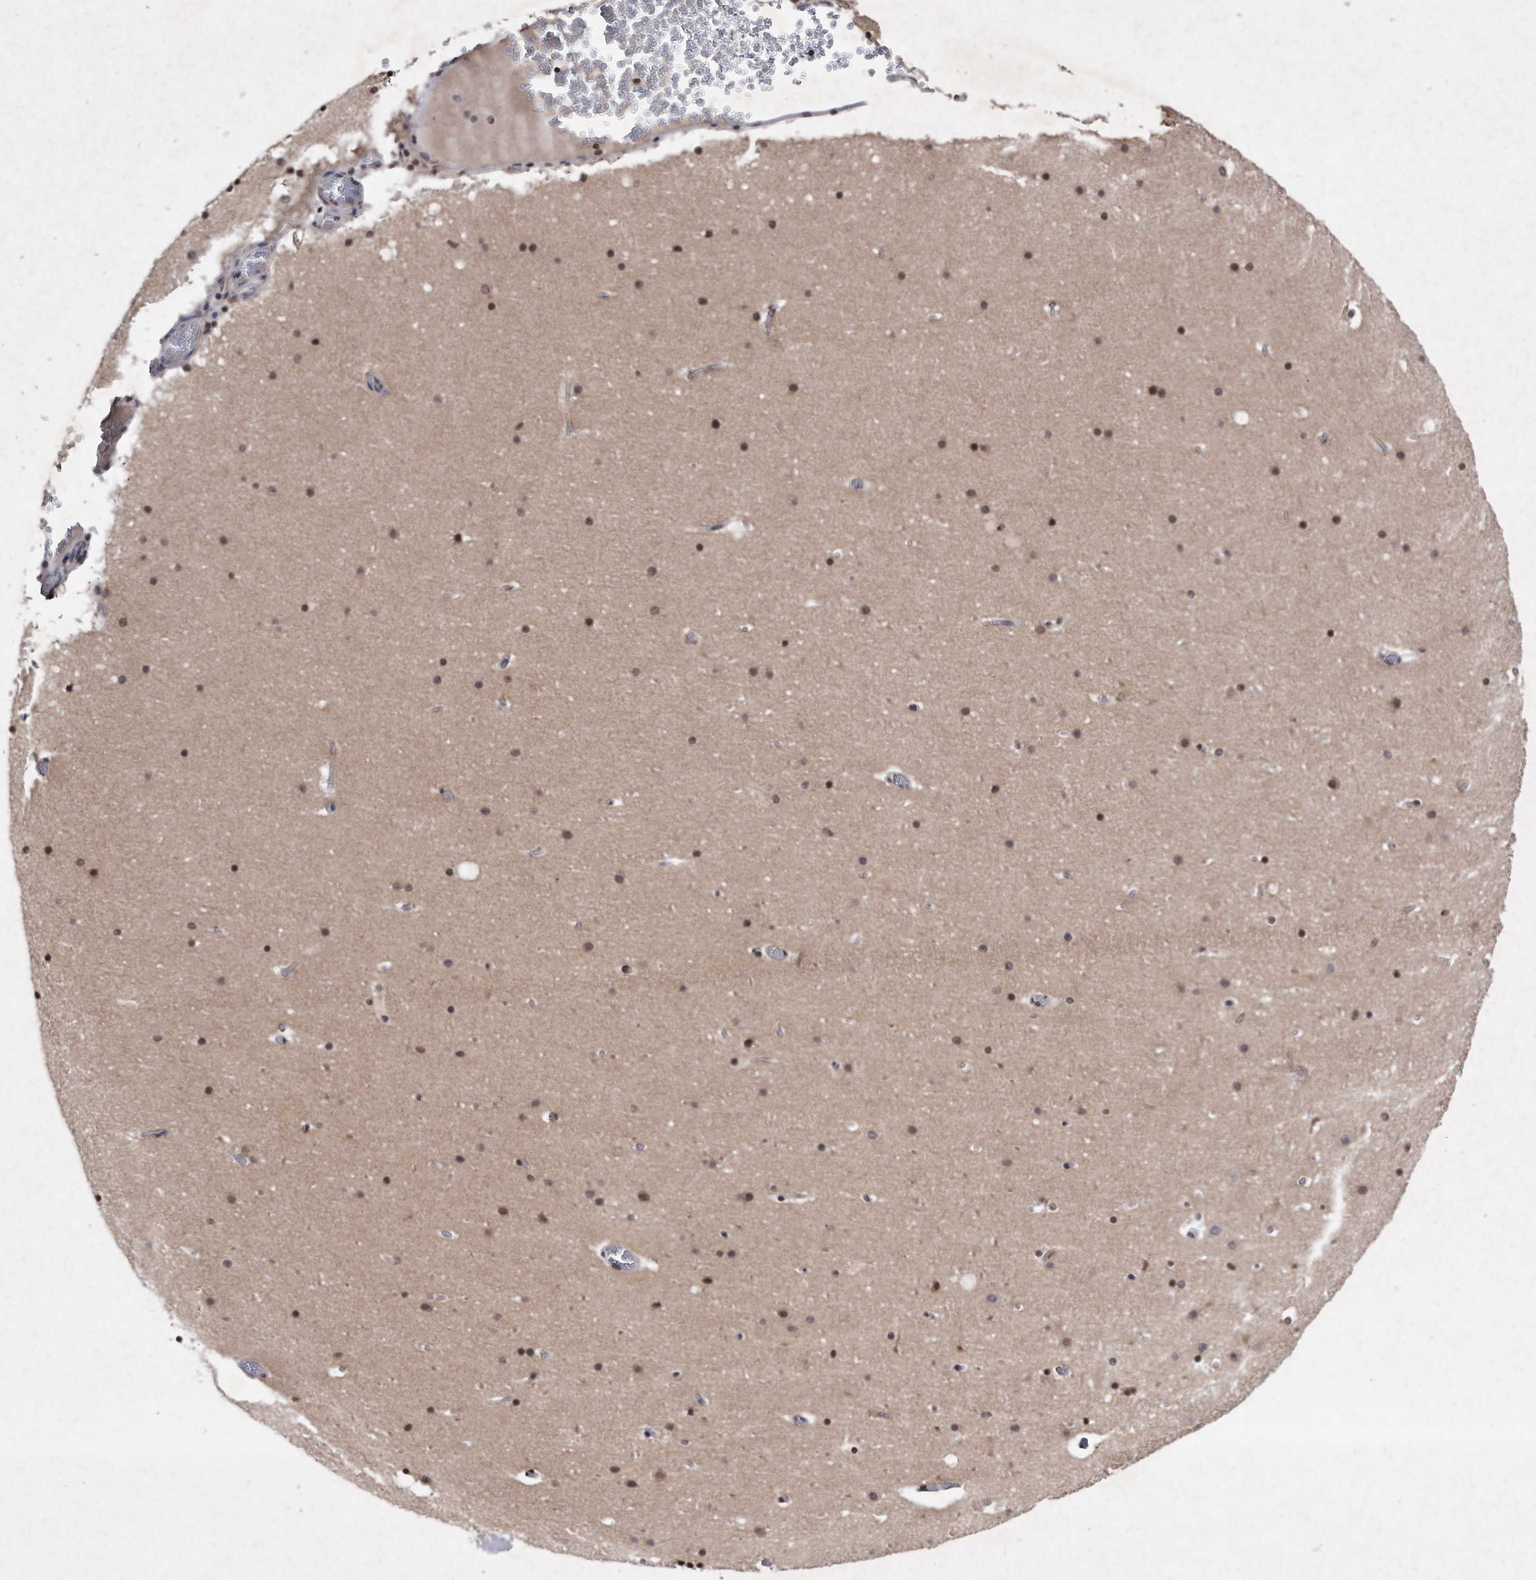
{"staining": {"intensity": "weak", "quantity": "25%-75%", "location": "cytoplasmic/membranous"}, "tissue": "cerebellum", "cell_type": "Cells in granular layer", "image_type": "normal", "snomed": [{"axis": "morphology", "description": "Normal tissue, NOS"}, {"axis": "topography", "description": "Cerebellum"}], "caption": "Normal cerebellum was stained to show a protein in brown. There is low levels of weak cytoplasmic/membranous positivity in about 25%-75% of cells in granular layer. (brown staining indicates protein expression, while blue staining denotes nuclei).", "gene": "DAB1", "patient": {"sex": "male", "age": 57}}